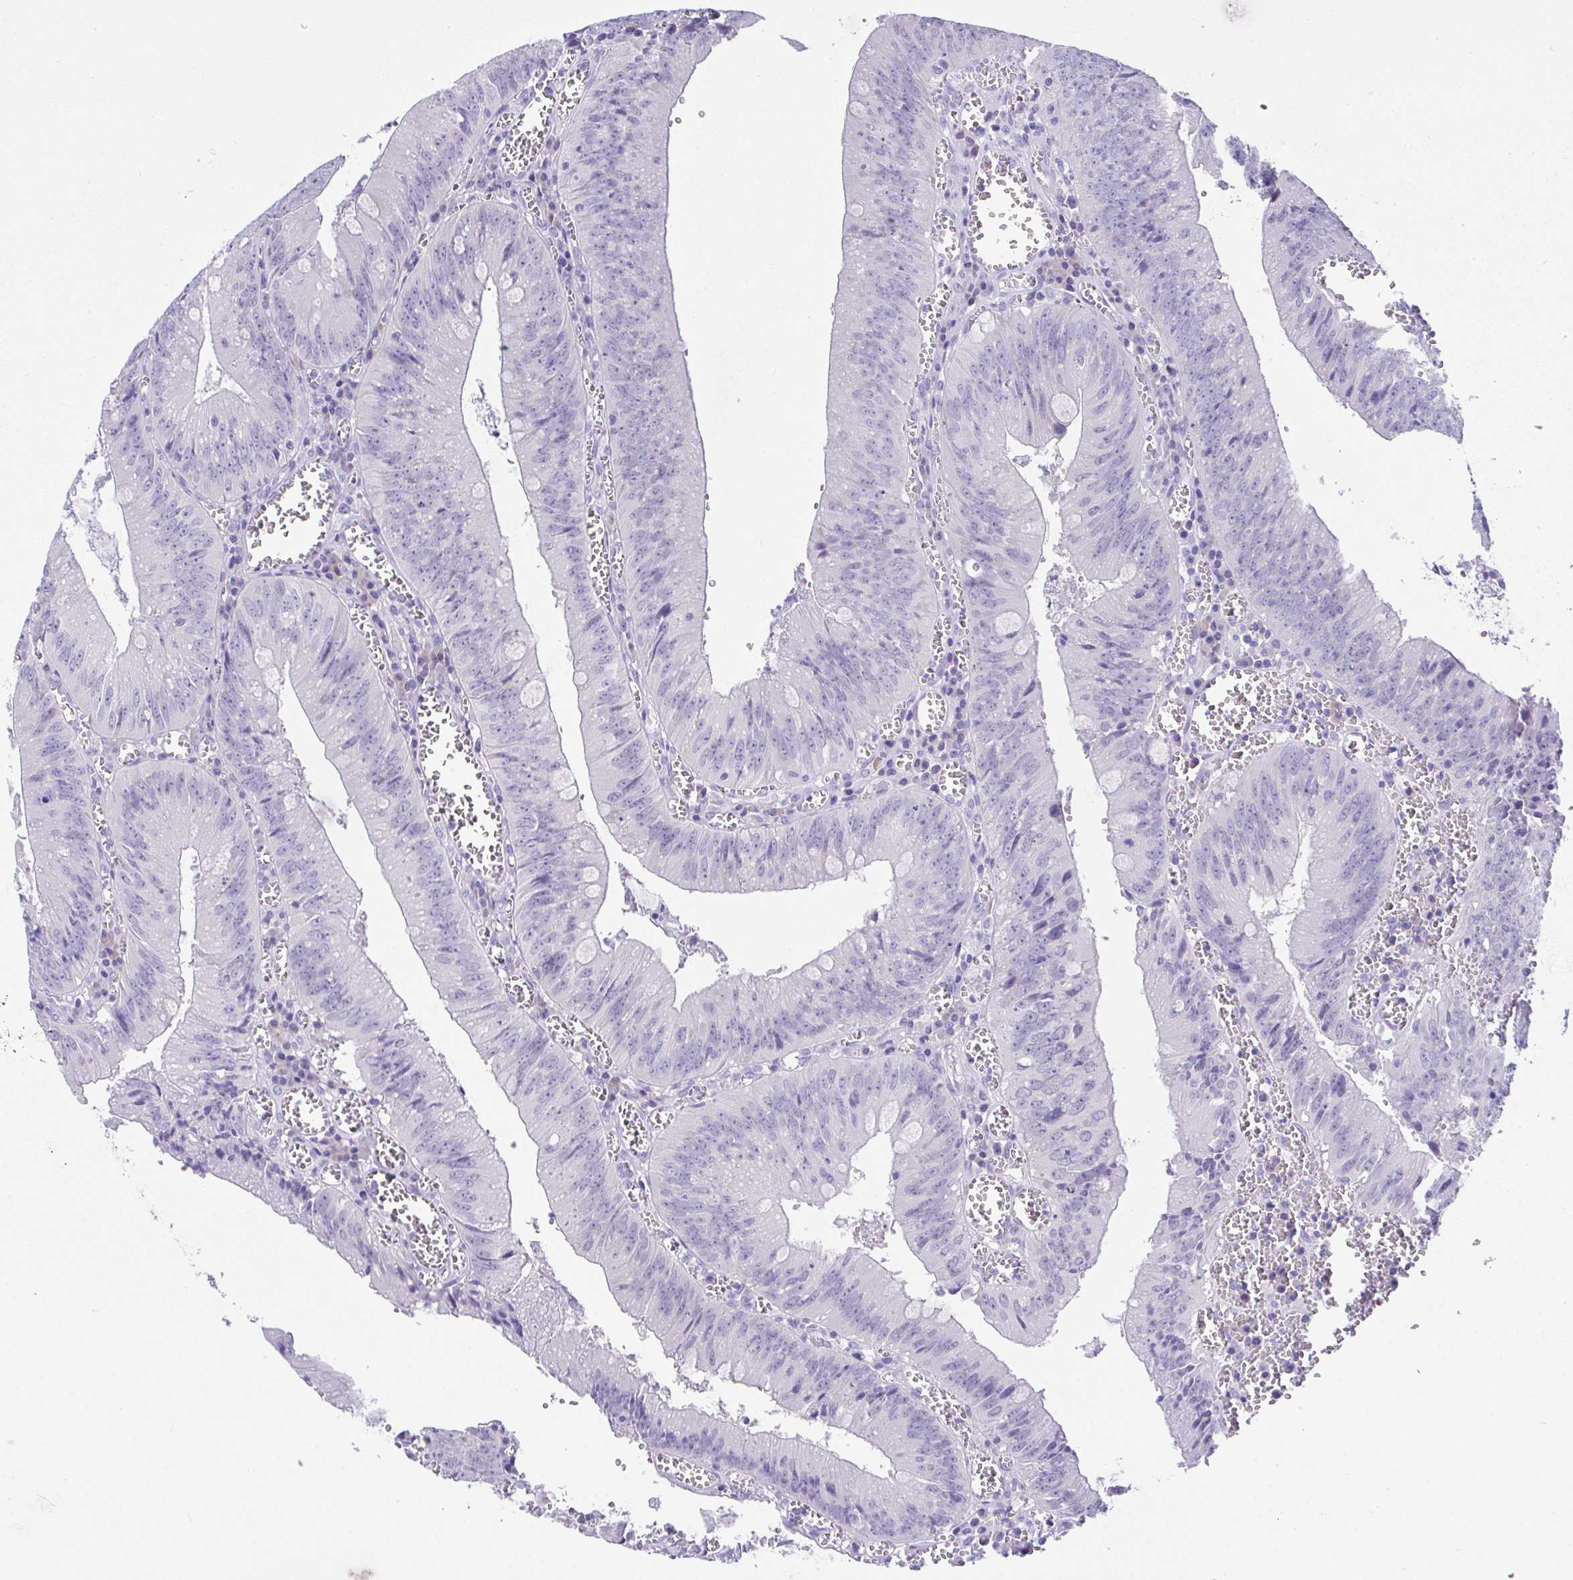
{"staining": {"intensity": "negative", "quantity": "none", "location": "none"}, "tissue": "colorectal cancer", "cell_type": "Tumor cells", "image_type": "cancer", "snomed": [{"axis": "morphology", "description": "Adenocarcinoma, NOS"}, {"axis": "topography", "description": "Rectum"}], "caption": "This is a histopathology image of immunohistochemistry staining of adenocarcinoma (colorectal), which shows no staining in tumor cells. (Immunohistochemistry (ihc), brightfield microscopy, high magnification).", "gene": "HACD4", "patient": {"sex": "female", "age": 81}}